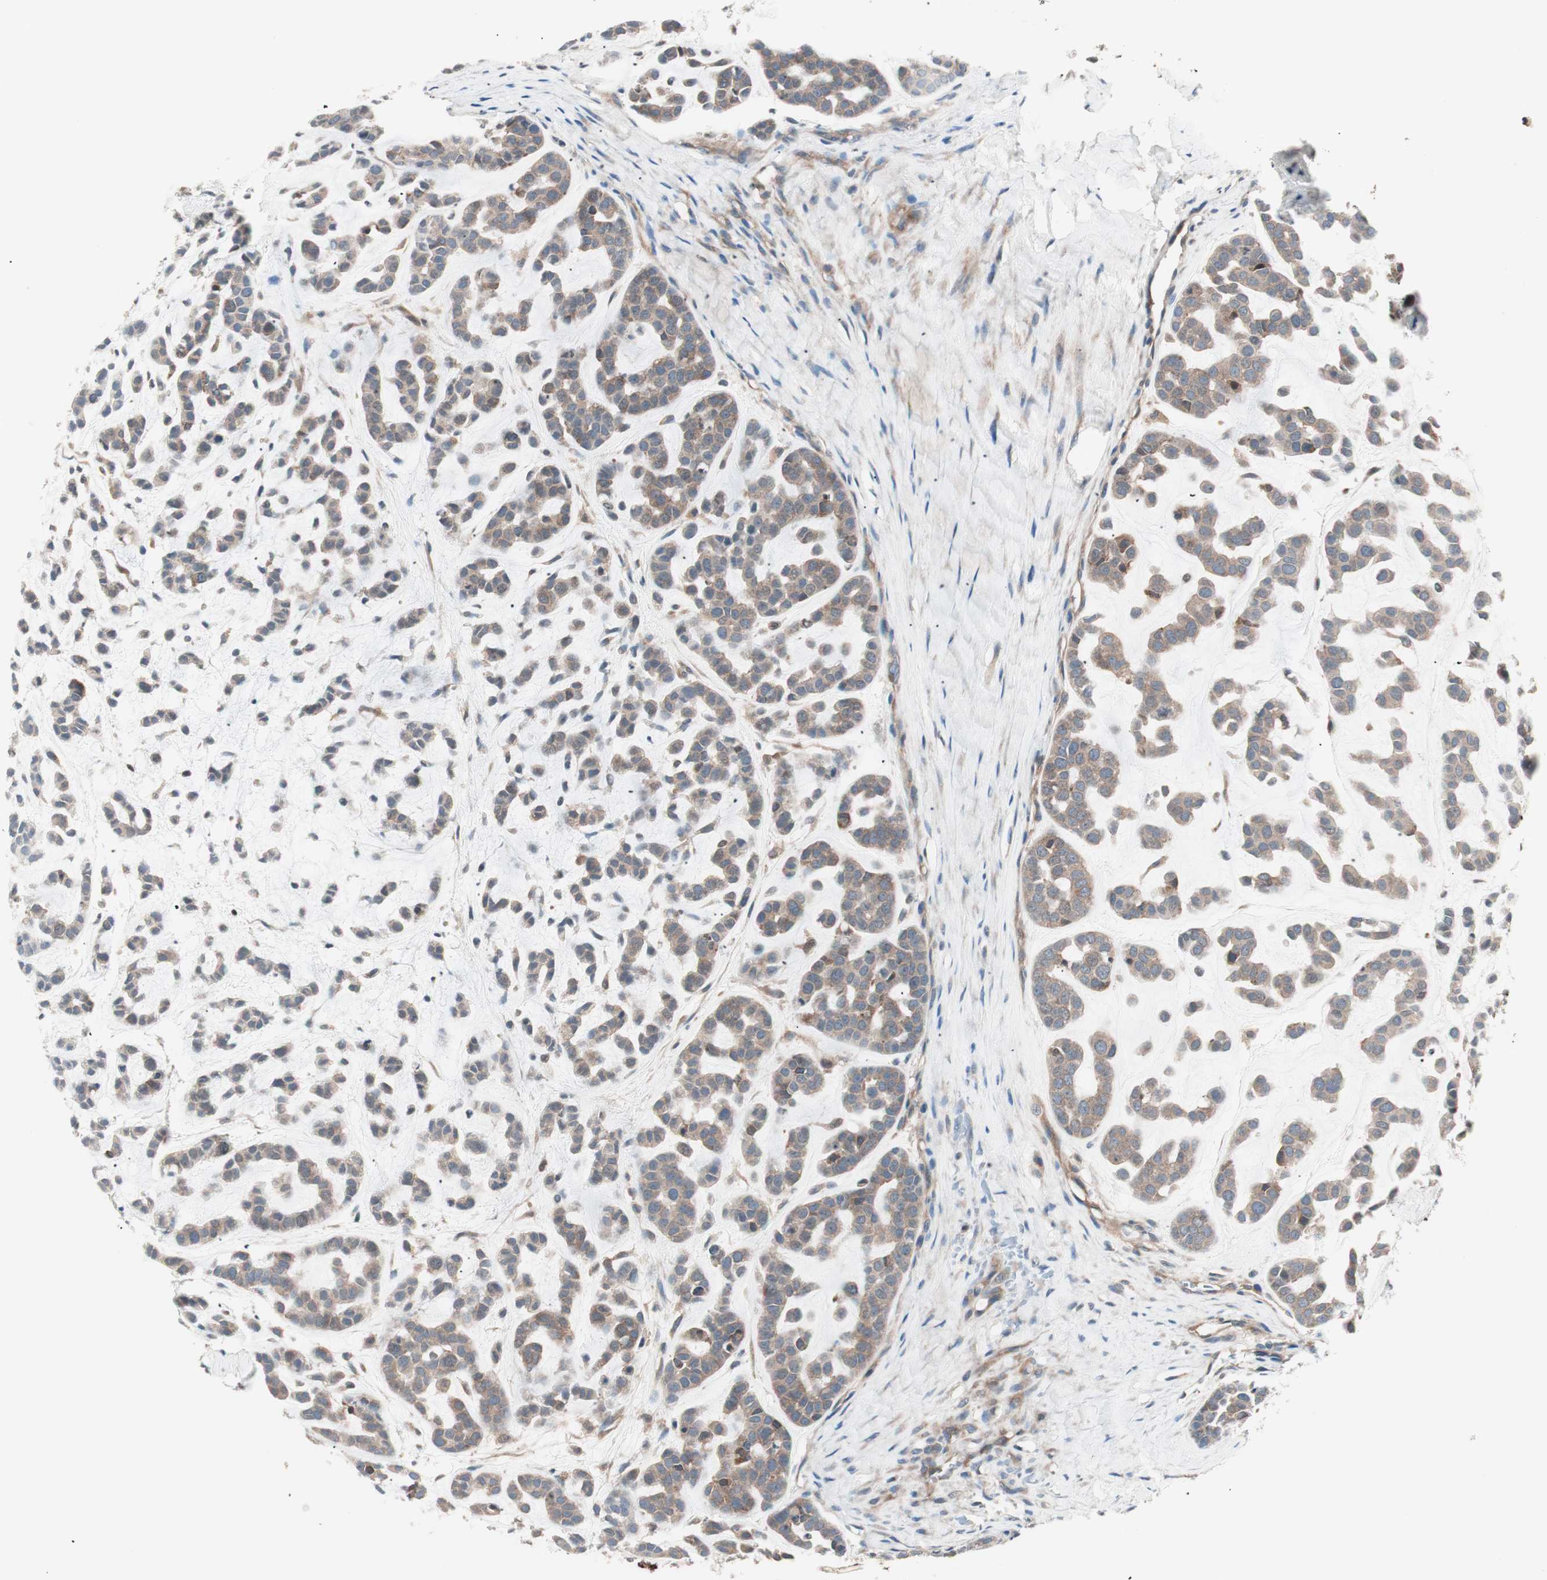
{"staining": {"intensity": "moderate", "quantity": ">75%", "location": "cytoplasmic/membranous"}, "tissue": "head and neck cancer", "cell_type": "Tumor cells", "image_type": "cancer", "snomed": [{"axis": "morphology", "description": "Adenocarcinoma, NOS"}, {"axis": "morphology", "description": "Adenoma, NOS"}, {"axis": "topography", "description": "Head-Neck"}], "caption": "Tumor cells exhibit medium levels of moderate cytoplasmic/membranous positivity in about >75% of cells in human adenoma (head and neck). (Stains: DAB (3,3'-diaminobenzidine) in brown, nuclei in blue, Microscopy: brightfield microscopy at high magnification).", "gene": "TSG101", "patient": {"sex": "female", "age": 55}}